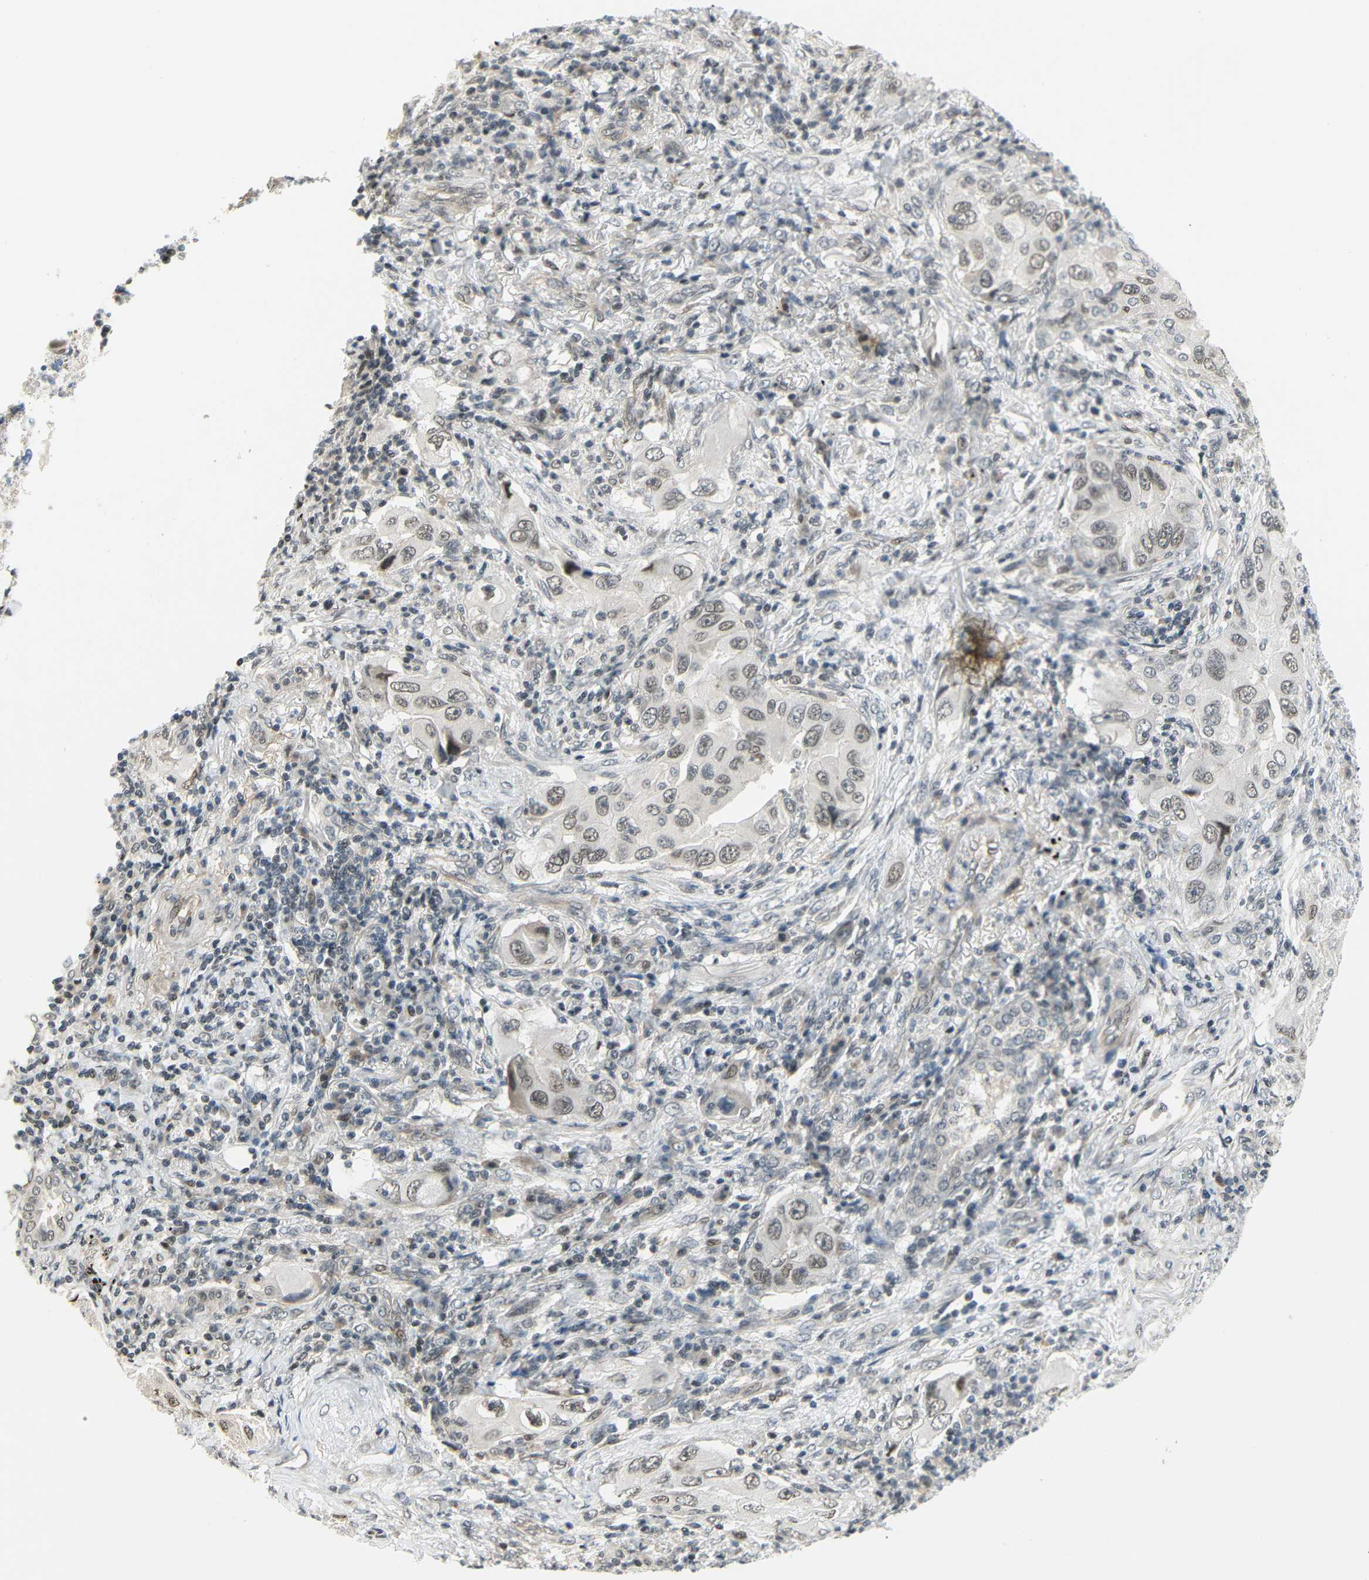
{"staining": {"intensity": "moderate", "quantity": ">75%", "location": "nuclear"}, "tissue": "lung cancer", "cell_type": "Tumor cells", "image_type": "cancer", "snomed": [{"axis": "morphology", "description": "Adenocarcinoma, NOS"}, {"axis": "topography", "description": "Lung"}], "caption": "Brown immunohistochemical staining in human lung cancer (adenocarcinoma) demonstrates moderate nuclear positivity in approximately >75% of tumor cells.", "gene": "IMPG2", "patient": {"sex": "female", "age": 65}}